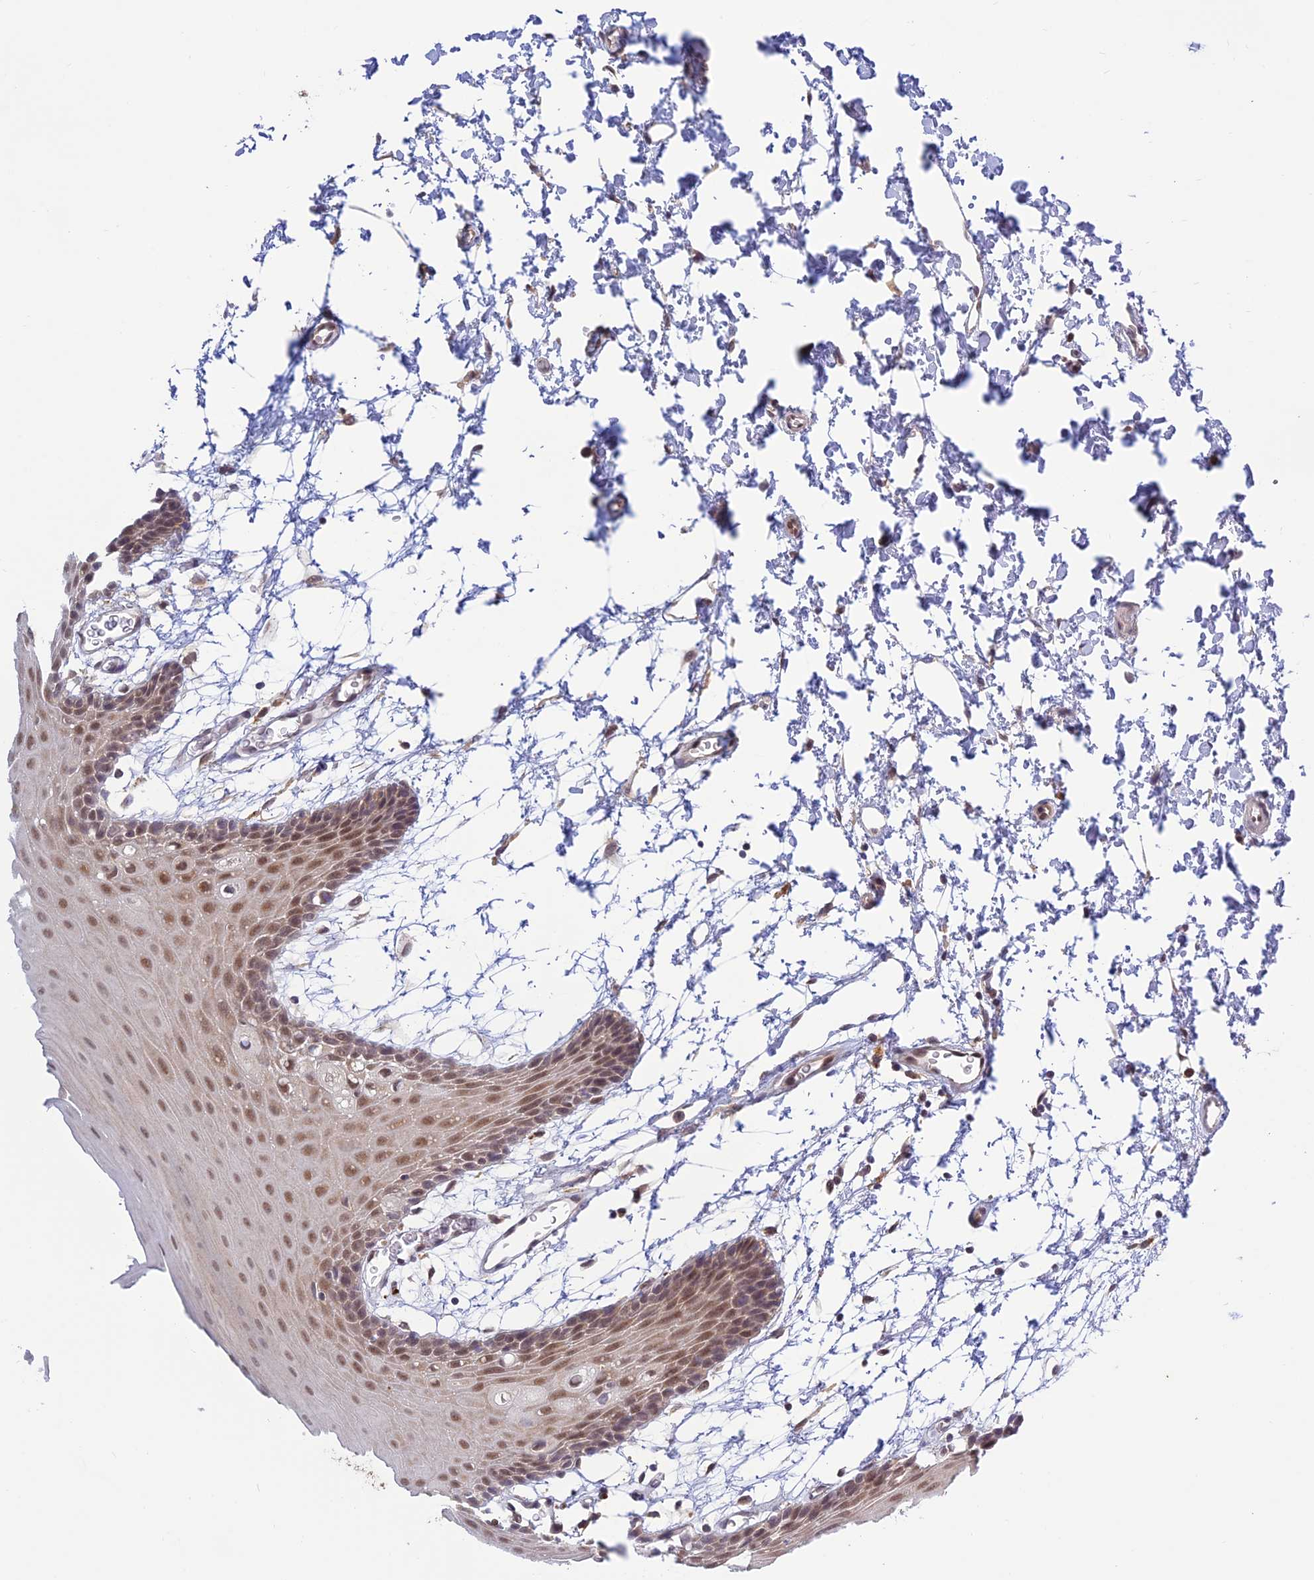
{"staining": {"intensity": "moderate", "quantity": "25%-75%", "location": "nuclear"}, "tissue": "oral mucosa", "cell_type": "Squamous epithelial cells", "image_type": "normal", "snomed": [{"axis": "morphology", "description": "Normal tissue, NOS"}, {"axis": "topography", "description": "Skeletal muscle"}, {"axis": "topography", "description": "Oral tissue"}, {"axis": "topography", "description": "Salivary gland"}, {"axis": "topography", "description": "Peripheral nerve tissue"}], "caption": "High-magnification brightfield microscopy of unremarkable oral mucosa stained with DAB (3,3'-diaminobenzidine) (brown) and counterstained with hematoxylin (blue). squamous epithelial cells exhibit moderate nuclear positivity is identified in about25%-75% of cells.", "gene": "SKIC8", "patient": {"sex": "male", "age": 54}}